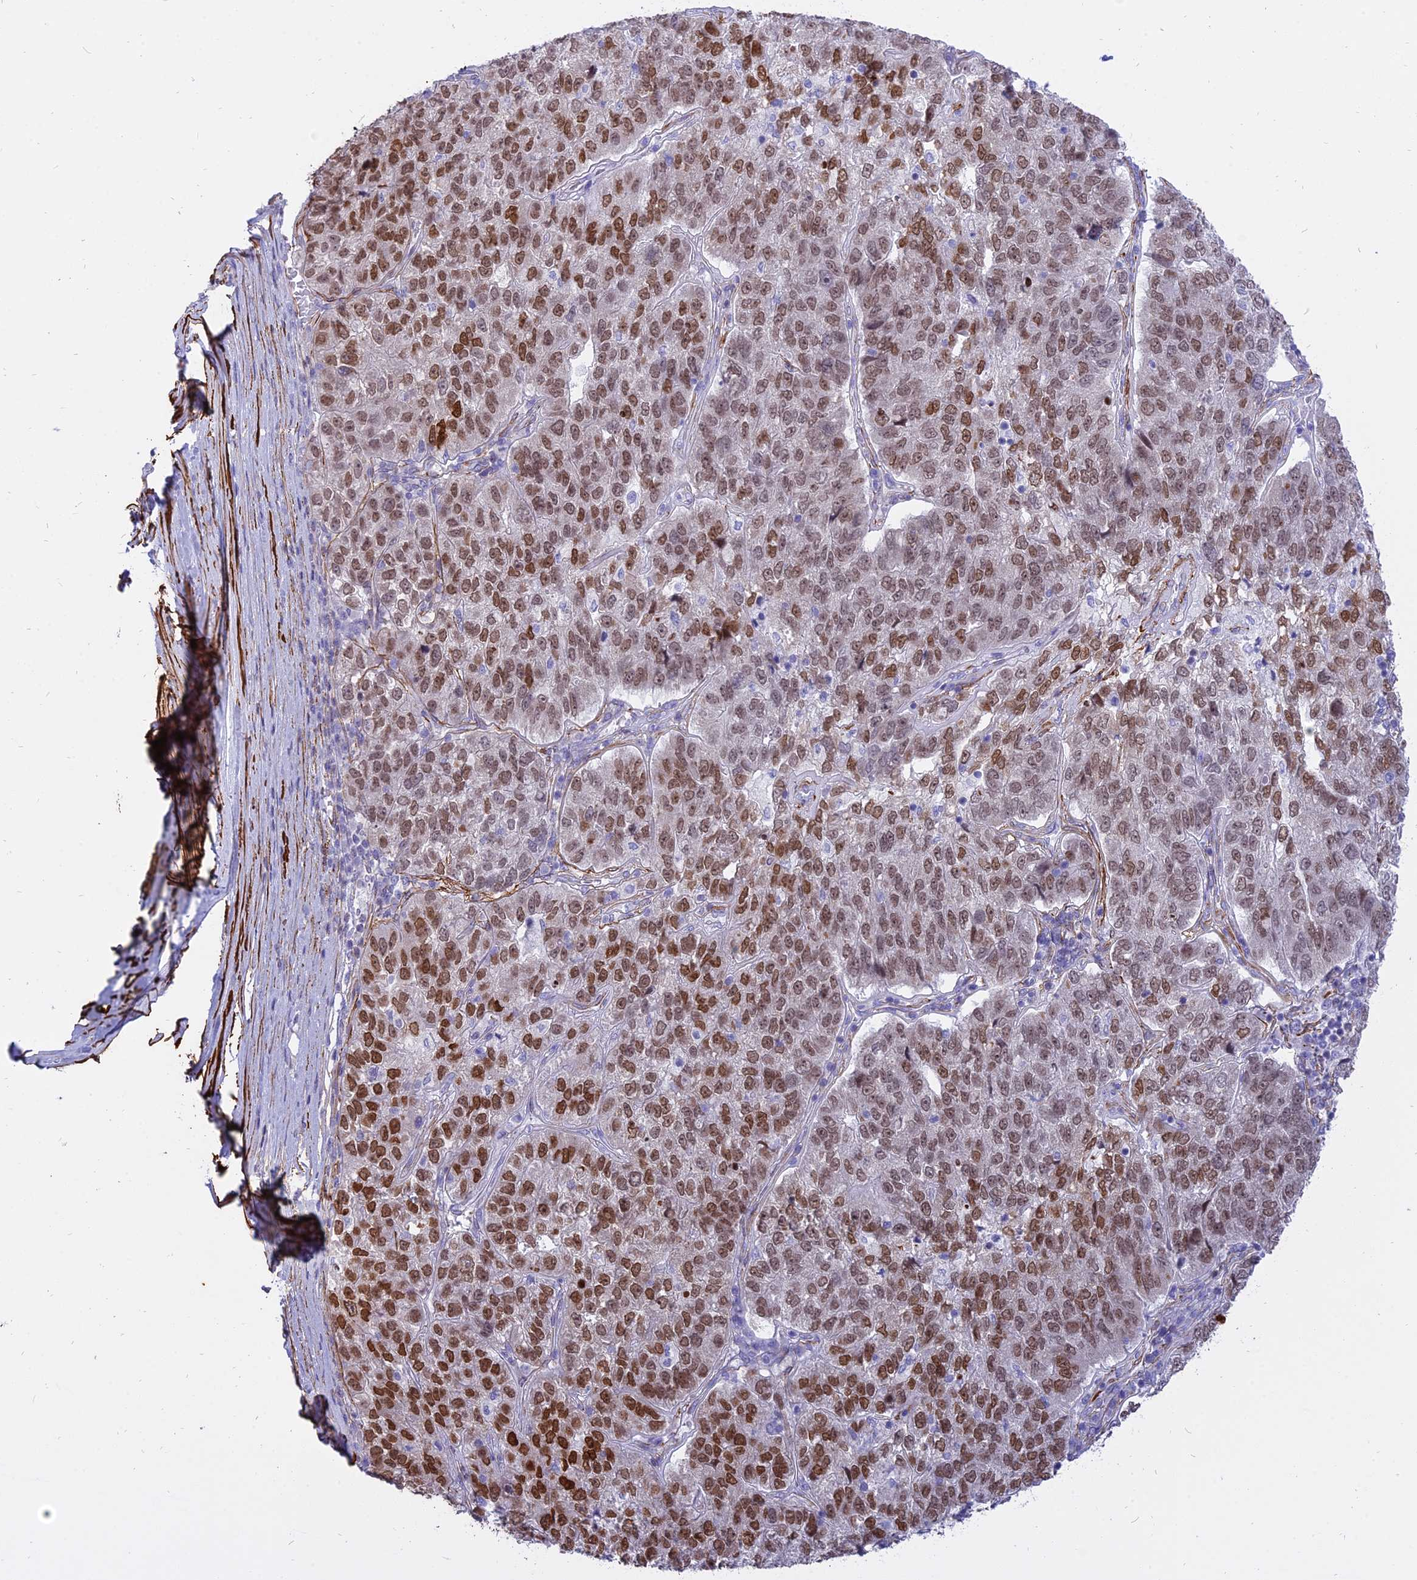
{"staining": {"intensity": "moderate", "quantity": ">75%", "location": "nuclear"}, "tissue": "pancreatic cancer", "cell_type": "Tumor cells", "image_type": "cancer", "snomed": [{"axis": "morphology", "description": "Adenocarcinoma, NOS"}, {"axis": "topography", "description": "Pancreas"}], "caption": "This image displays pancreatic cancer stained with immunohistochemistry (IHC) to label a protein in brown. The nuclear of tumor cells show moderate positivity for the protein. Nuclei are counter-stained blue.", "gene": "CENPV", "patient": {"sex": "female", "age": 61}}